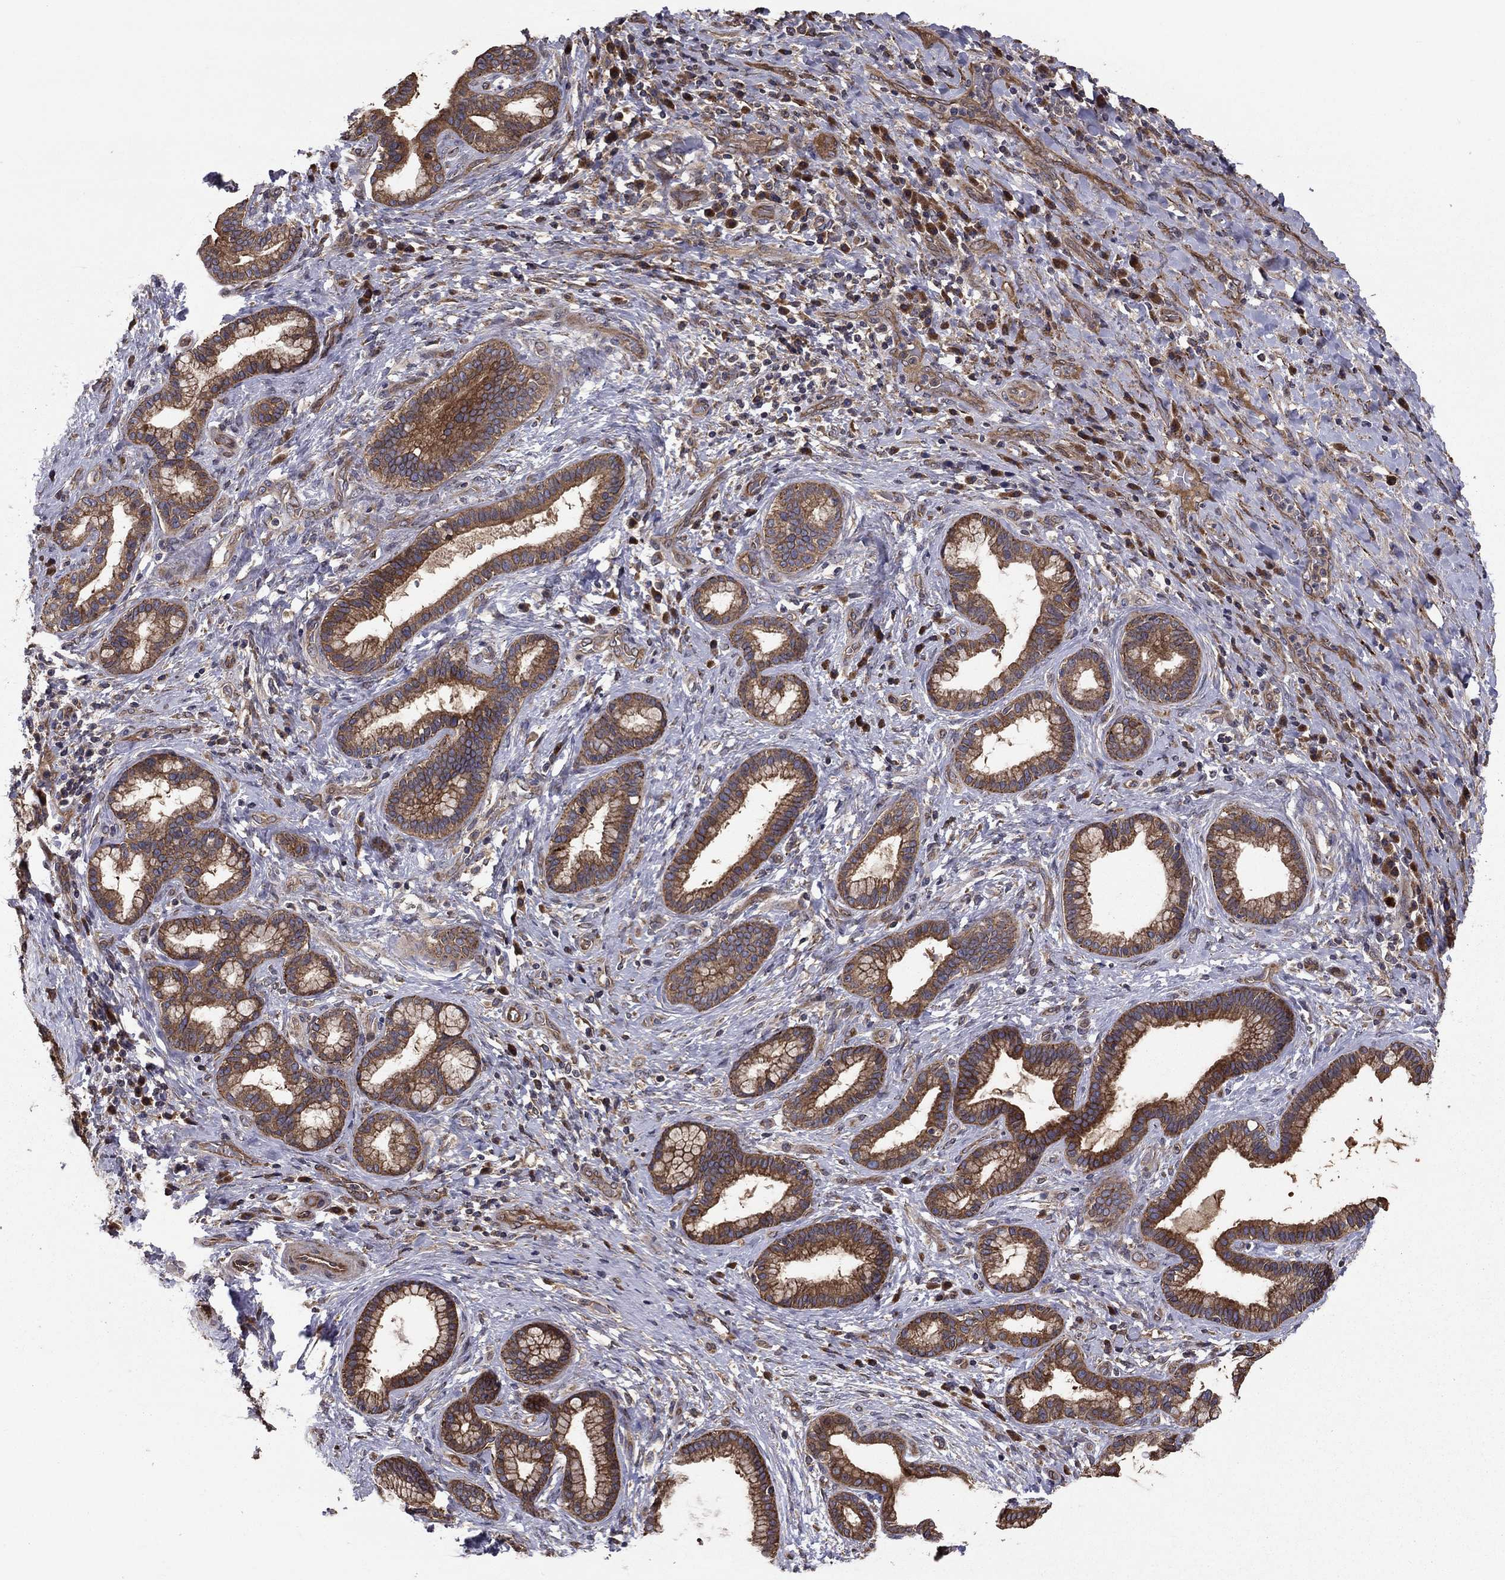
{"staining": {"intensity": "strong", "quantity": ">75%", "location": "cytoplasmic/membranous"}, "tissue": "liver cancer", "cell_type": "Tumor cells", "image_type": "cancer", "snomed": [{"axis": "morphology", "description": "Cholangiocarcinoma"}, {"axis": "topography", "description": "Liver"}], "caption": "Protein staining by immunohistochemistry (IHC) reveals strong cytoplasmic/membranous expression in approximately >75% of tumor cells in liver cancer (cholangiocarcinoma).", "gene": "BABAM2", "patient": {"sex": "female", "age": 73}}